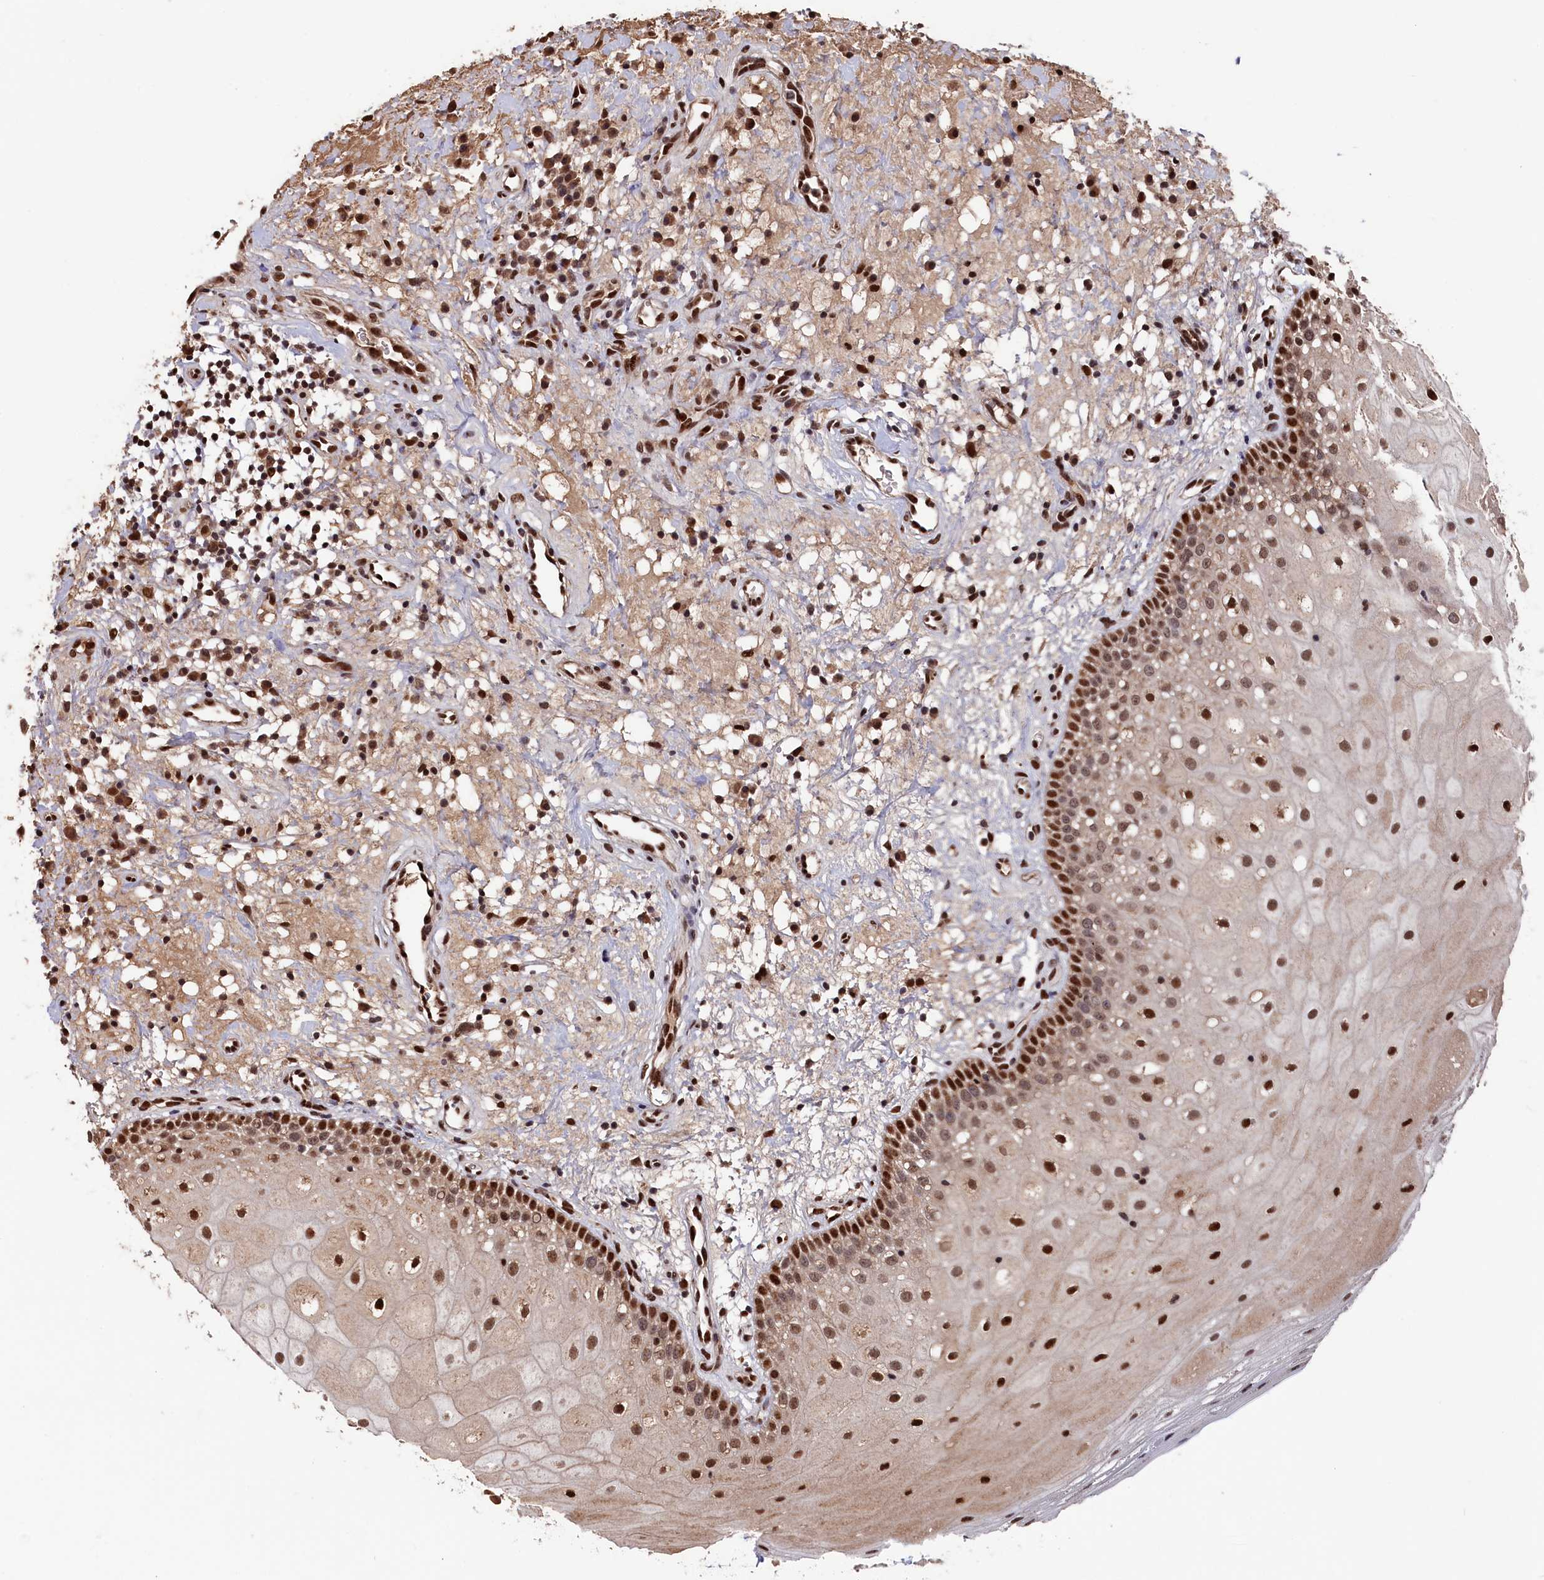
{"staining": {"intensity": "strong", "quantity": ">75%", "location": "cytoplasmic/membranous,nuclear"}, "tissue": "oral mucosa", "cell_type": "Squamous epithelial cells", "image_type": "normal", "snomed": [{"axis": "morphology", "description": "Normal tissue, NOS"}, {"axis": "topography", "description": "Oral tissue"}], "caption": "This micrograph reveals immunohistochemistry (IHC) staining of benign oral mucosa, with high strong cytoplasmic/membranous,nuclear positivity in approximately >75% of squamous epithelial cells.", "gene": "CLPX", "patient": {"sex": "male", "age": 74}}